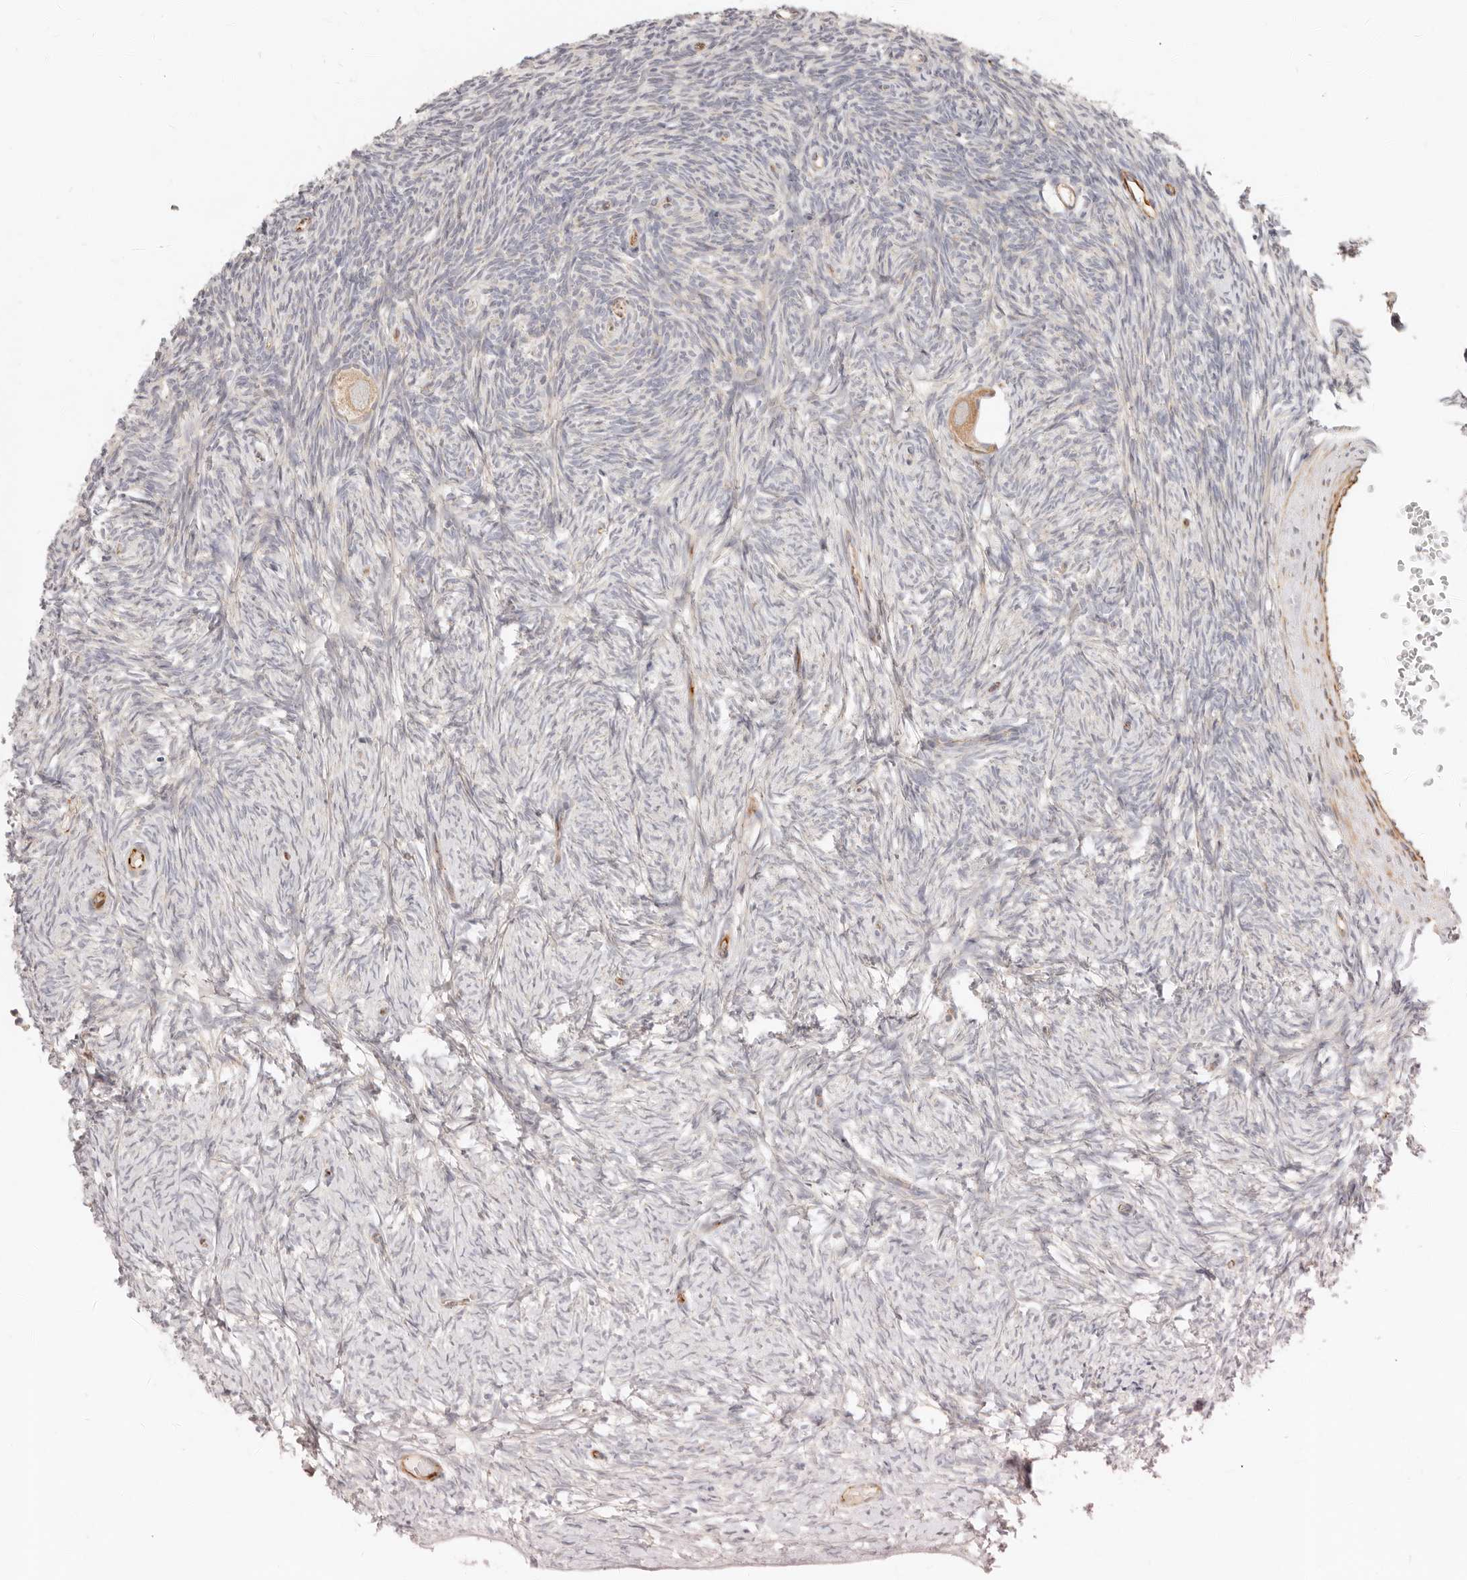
{"staining": {"intensity": "moderate", "quantity": ">75%", "location": "cytoplasmic/membranous"}, "tissue": "ovary", "cell_type": "Follicle cells", "image_type": "normal", "snomed": [{"axis": "morphology", "description": "Normal tissue, NOS"}, {"axis": "topography", "description": "Ovary"}], "caption": "IHC image of normal human ovary stained for a protein (brown), which exhibits medium levels of moderate cytoplasmic/membranous expression in about >75% of follicle cells.", "gene": "SASS6", "patient": {"sex": "female", "age": 34}}